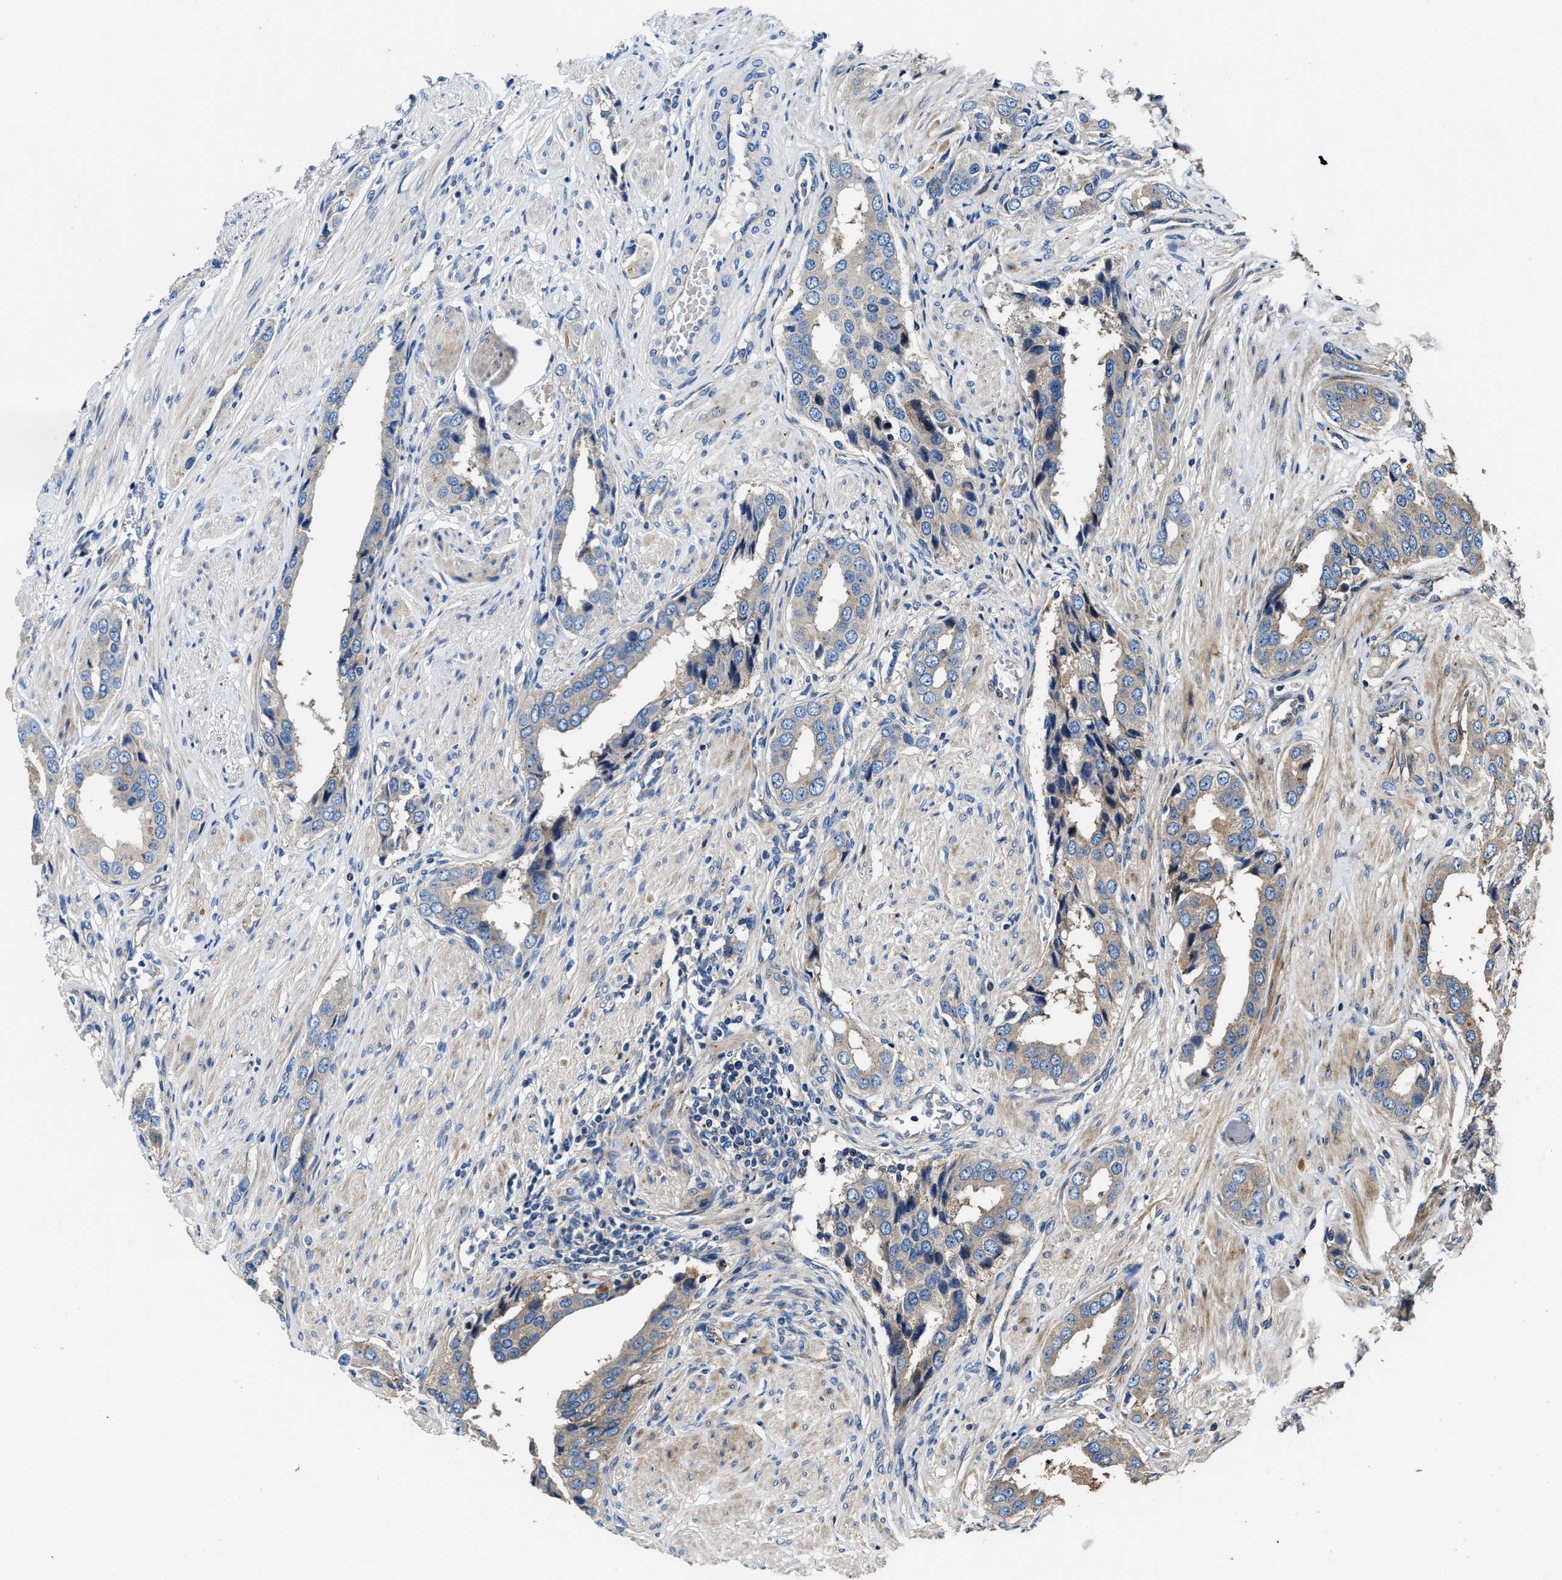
{"staining": {"intensity": "negative", "quantity": "none", "location": "none"}, "tissue": "prostate cancer", "cell_type": "Tumor cells", "image_type": "cancer", "snomed": [{"axis": "morphology", "description": "Adenocarcinoma, High grade"}, {"axis": "topography", "description": "Prostate"}], "caption": "IHC micrograph of neoplastic tissue: prostate cancer stained with DAB (3,3'-diaminobenzidine) displays no significant protein positivity in tumor cells.", "gene": "PTAR1", "patient": {"sex": "male", "age": 52}}